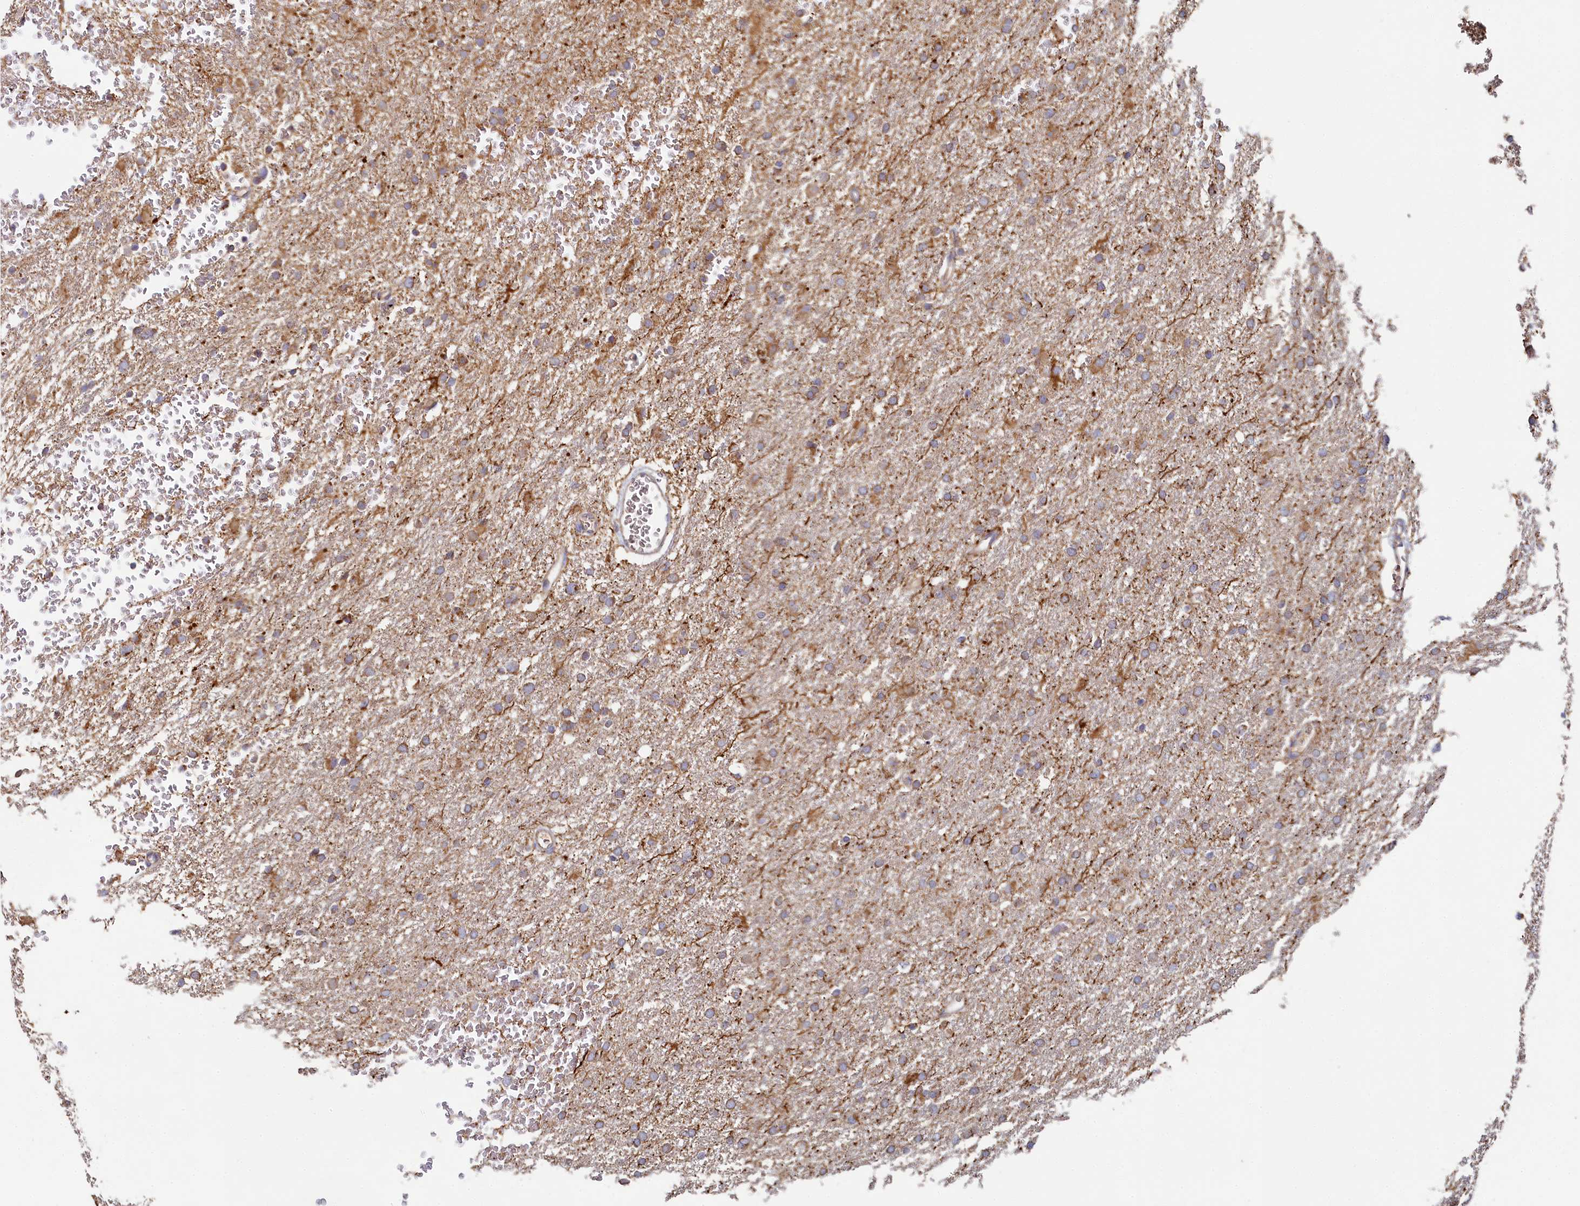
{"staining": {"intensity": "moderate", "quantity": ">75%", "location": "cytoplasmic/membranous"}, "tissue": "glioma", "cell_type": "Tumor cells", "image_type": "cancer", "snomed": [{"axis": "morphology", "description": "Glioma, malignant, High grade"}, {"axis": "topography", "description": "Cerebral cortex"}], "caption": "Protein staining by immunohistochemistry (IHC) demonstrates moderate cytoplasmic/membranous expression in about >75% of tumor cells in malignant glioma (high-grade).", "gene": "HAUS2", "patient": {"sex": "female", "age": 36}}